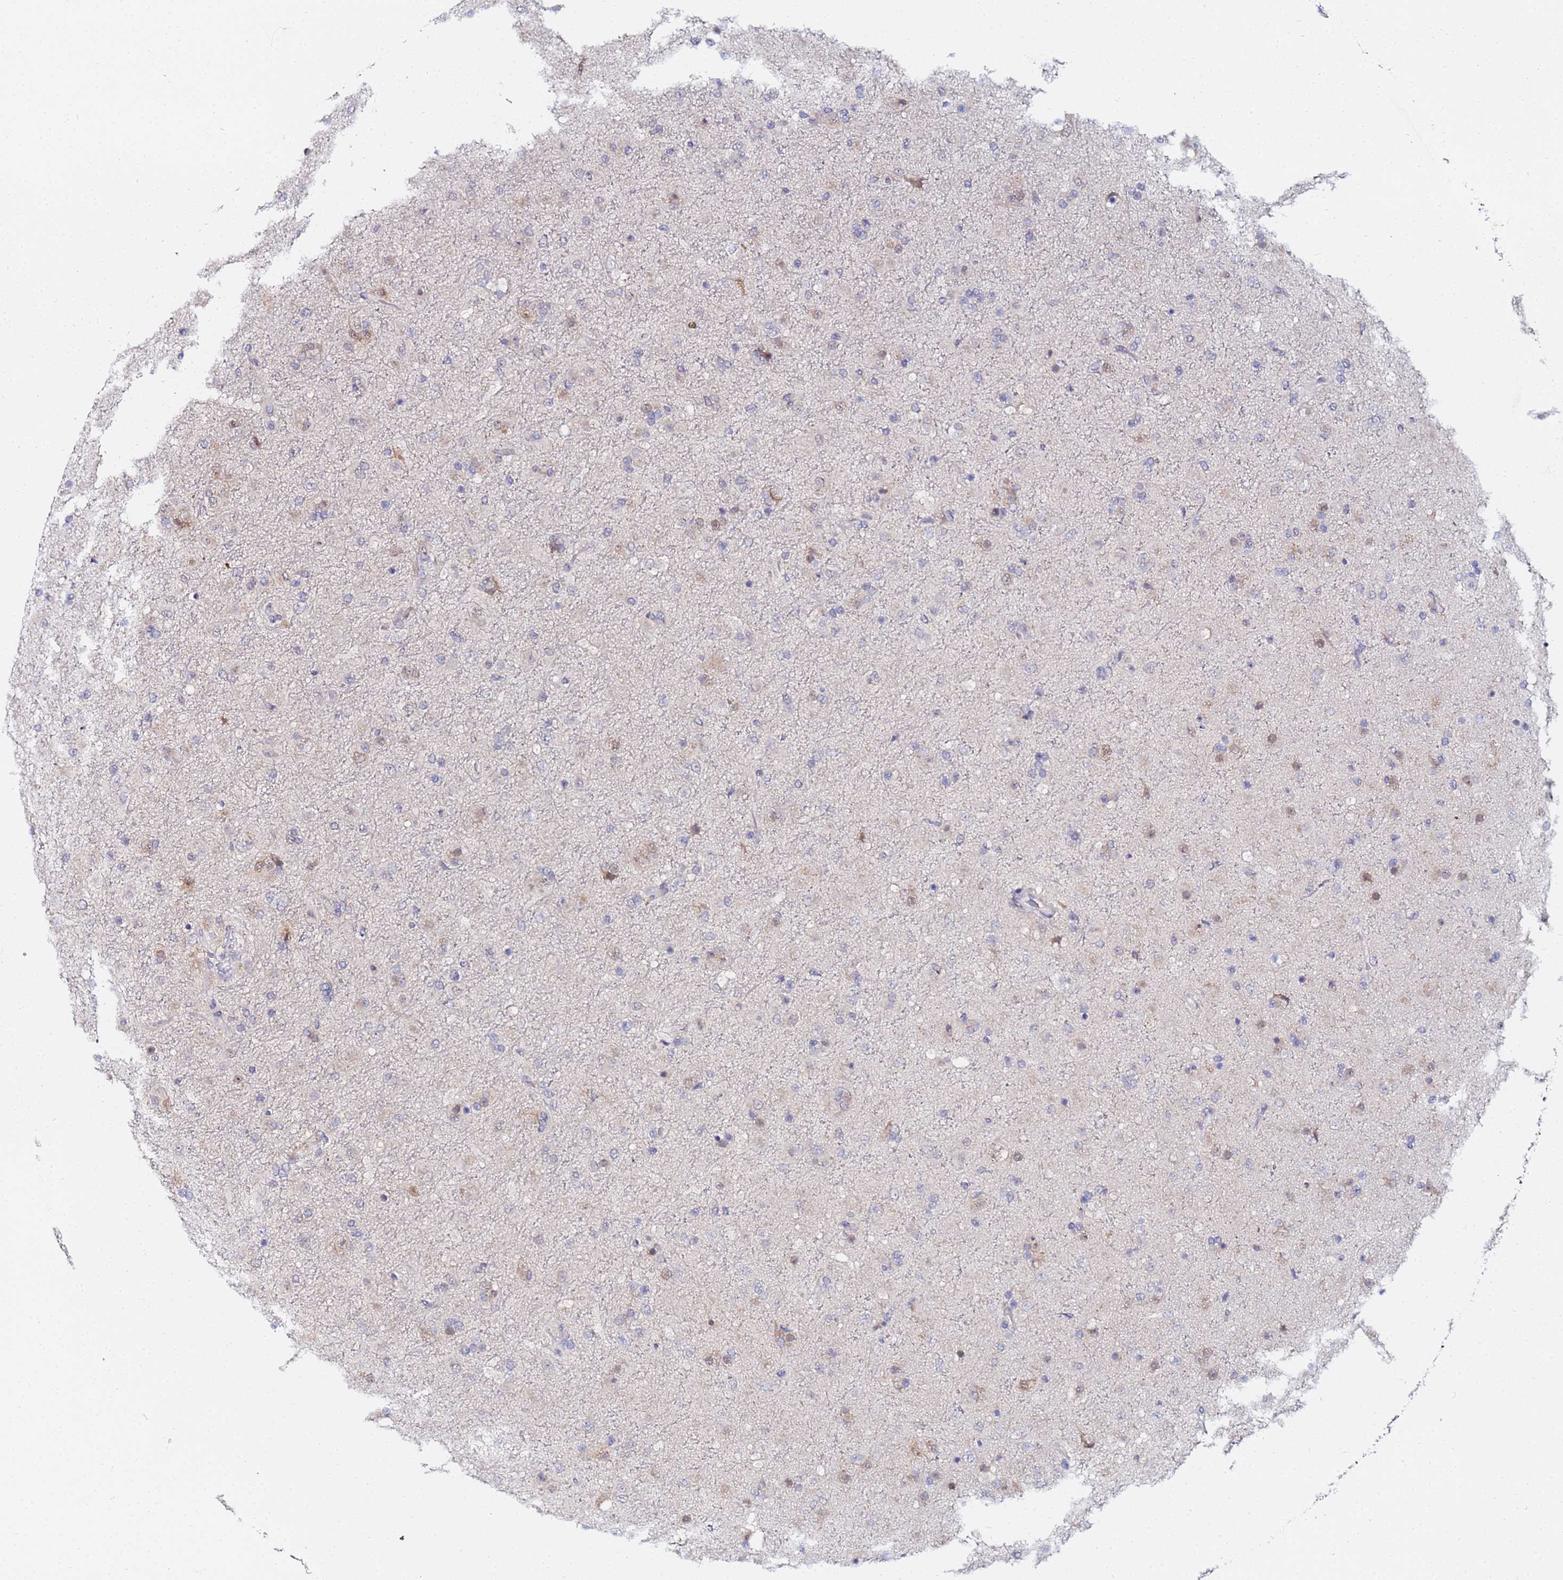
{"staining": {"intensity": "negative", "quantity": "none", "location": "none"}, "tissue": "glioma", "cell_type": "Tumor cells", "image_type": "cancer", "snomed": [{"axis": "morphology", "description": "Glioma, malignant, Low grade"}, {"axis": "topography", "description": "Brain"}], "caption": "This is an IHC photomicrograph of human glioma. There is no expression in tumor cells.", "gene": "MTCL1", "patient": {"sex": "male", "age": 65}}